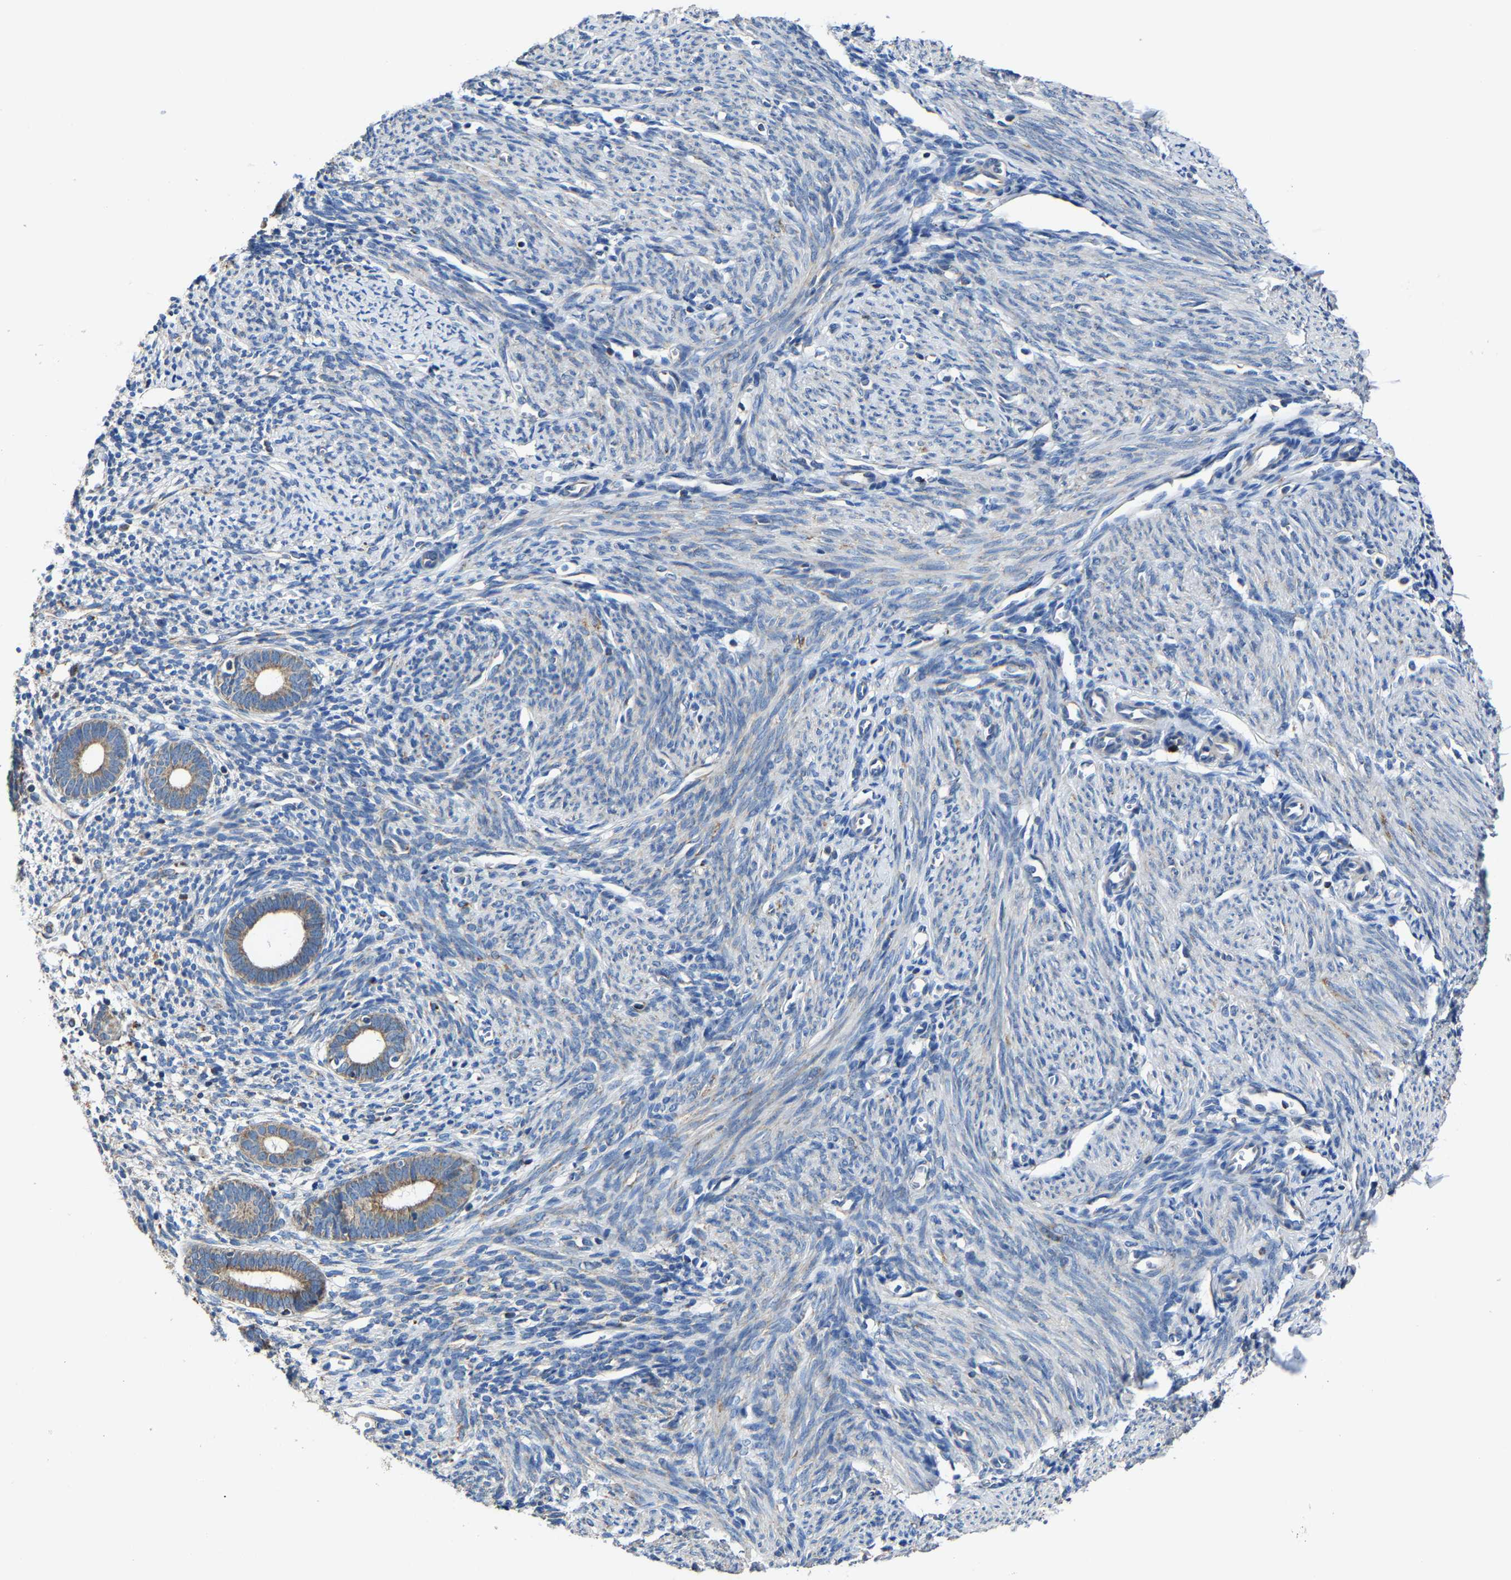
{"staining": {"intensity": "negative", "quantity": "none", "location": "none"}, "tissue": "endometrium", "cell_type": "Cells in endometrial stroma", "image_type": "normal", "snomed": [{"axis": "morphology", "description": "Normal tissue, NOS"}, {"axis": "morphology", "description": "Adenocarcinoma, NOS"}, {"axis": "topography", "description": "Endometrium"}], "caption": "This is an immunohistochemistry micrograph of normal endometrium. There is no staining in cells in endometrial stroma.", "gene": "AGK", "patient": {"sex": "female", "age": 57}}